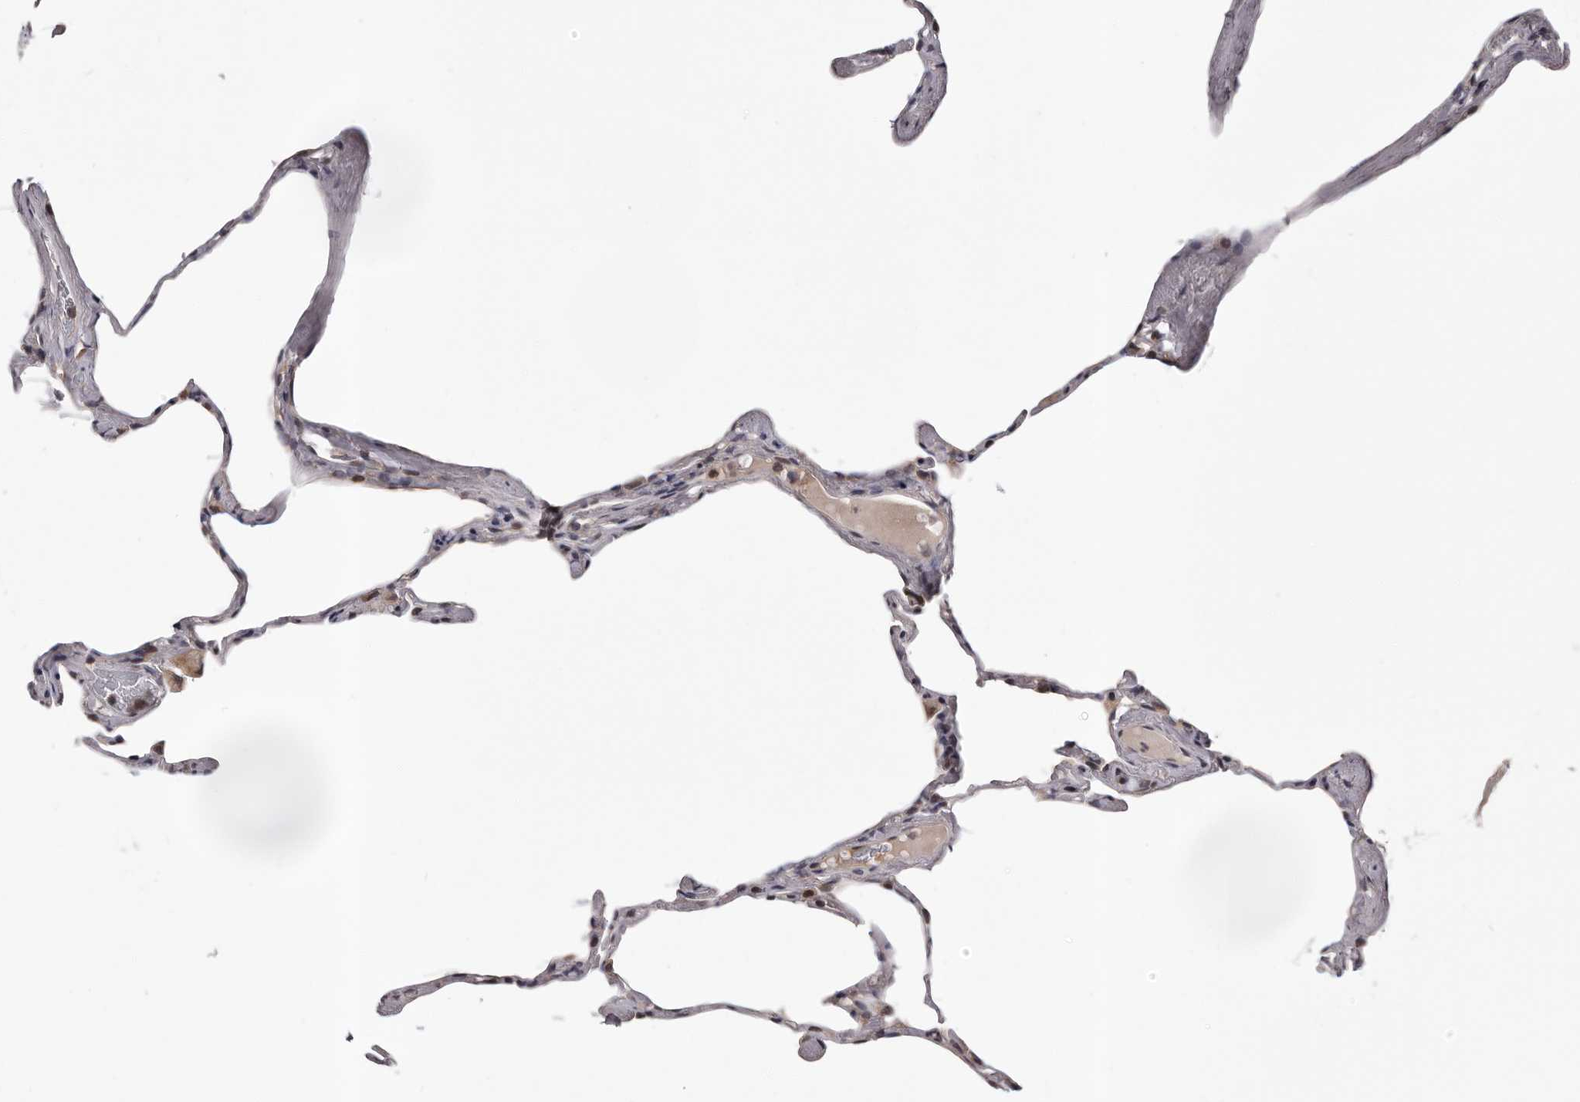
{"staining": {"intensity": "negative", "quantity": "none", "location": "none"}, "tissue": "lung", "cell_type": "Alveolar cells", "image_type": "normal", "snomed": [{"axis": "morphology", "description": "Normal tissue, NOS"}, {"axis": "topography", "description": "Lung"}], "caption": "Alveolar cells are negative for brown protein staining in unremarkable lung. (DAB (3,3'-diaminobenzidine) IHC visualized using brightfield microscopy, high magnification).", "gene": "MED8", "patient": {"sex": "male", "age": 65}}